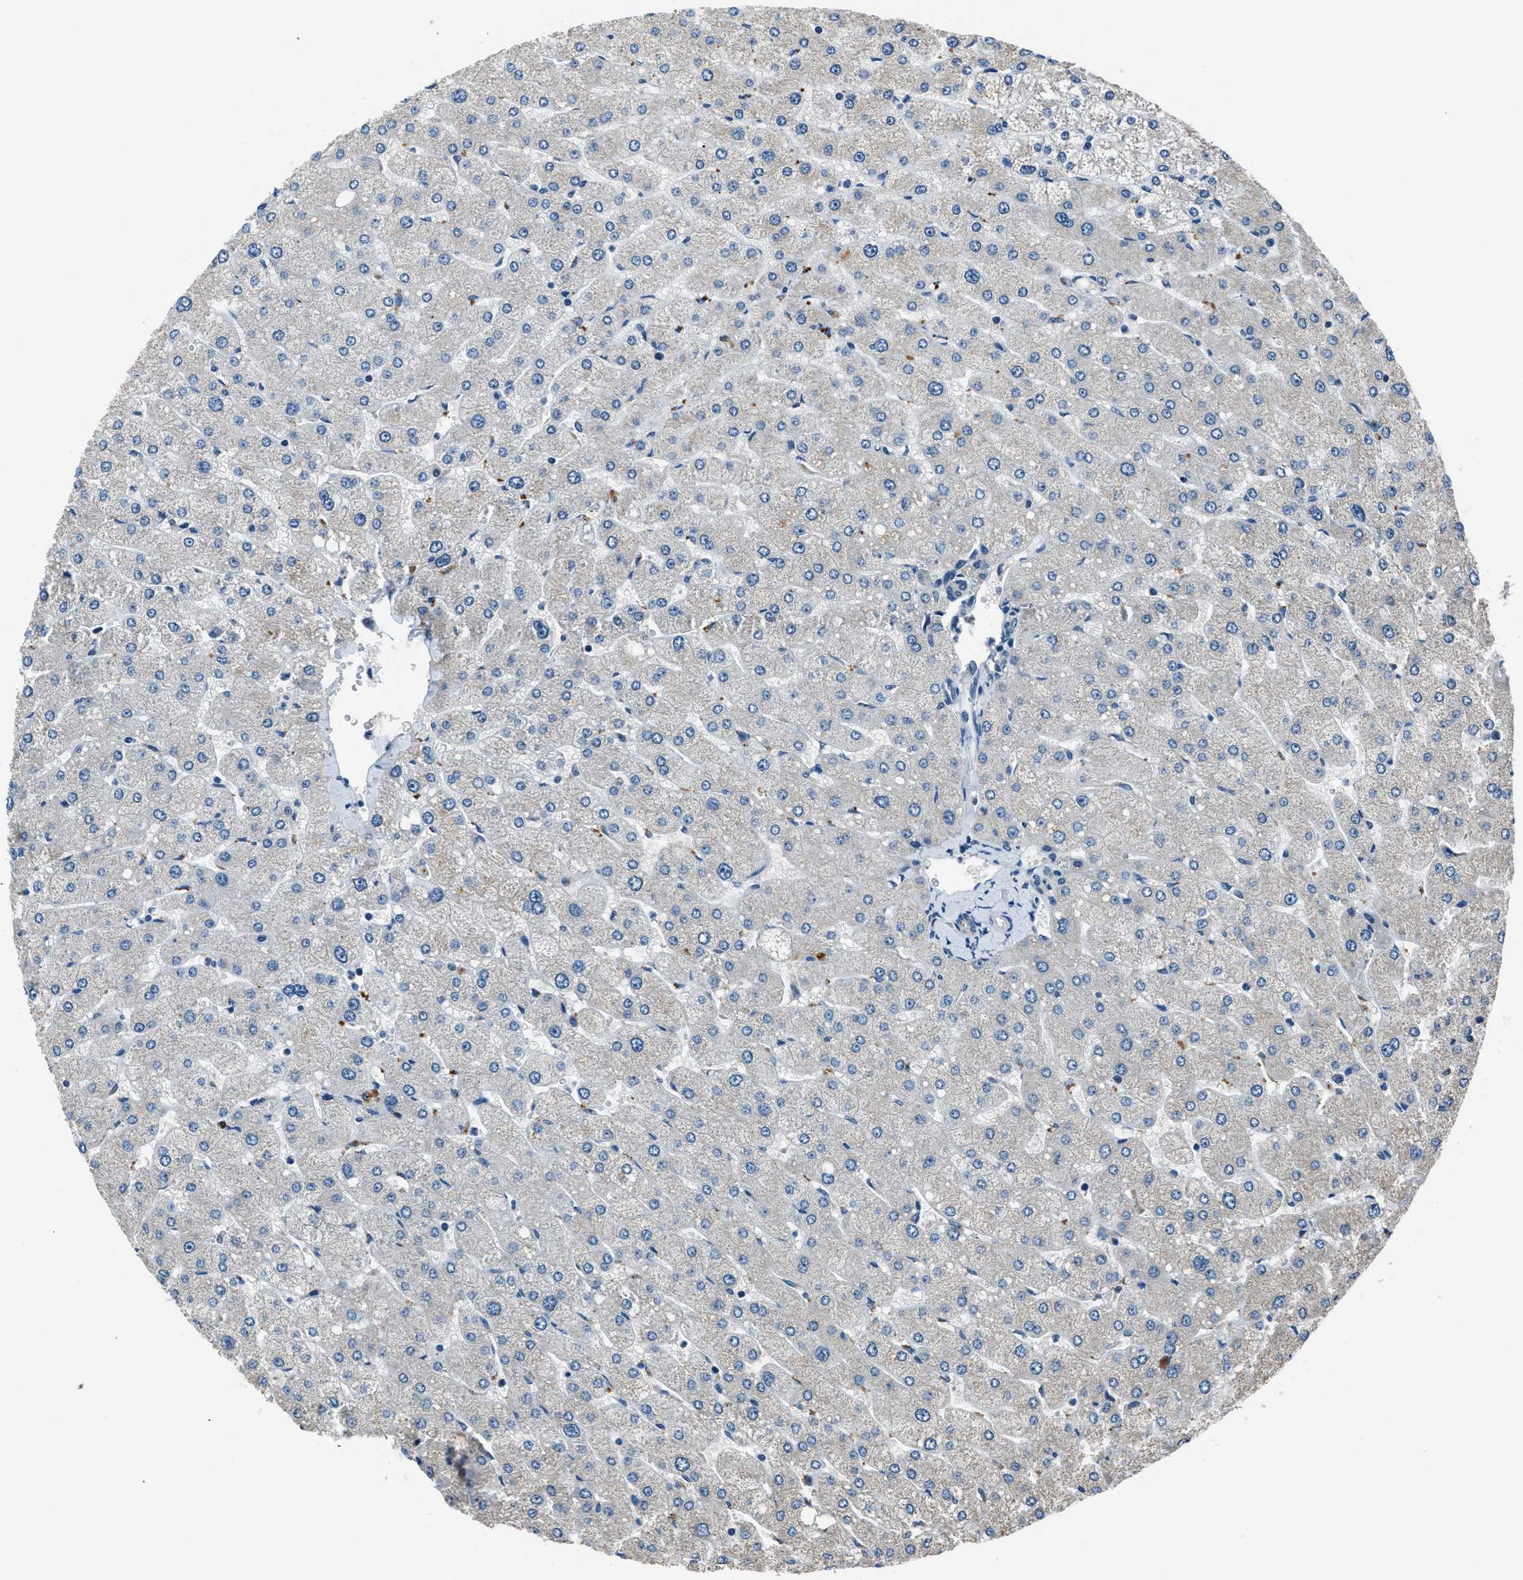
{"staining": {"intensity": "negative", "quantity": "none", "location": "none"}, "tissue": "liver", "cell_type": "Cholangiocytes", "image_type": "normal", "snomed": [{"axis": "morphology", "description": "Normal tissue, NOS"}, {"axis": "topography", "description": "Liver"}], "caption": "Cholangiocytes show no significant protein positivity in benign liver.", "gene": "NME8", "patient": {"sex": "male", "age": 55}}